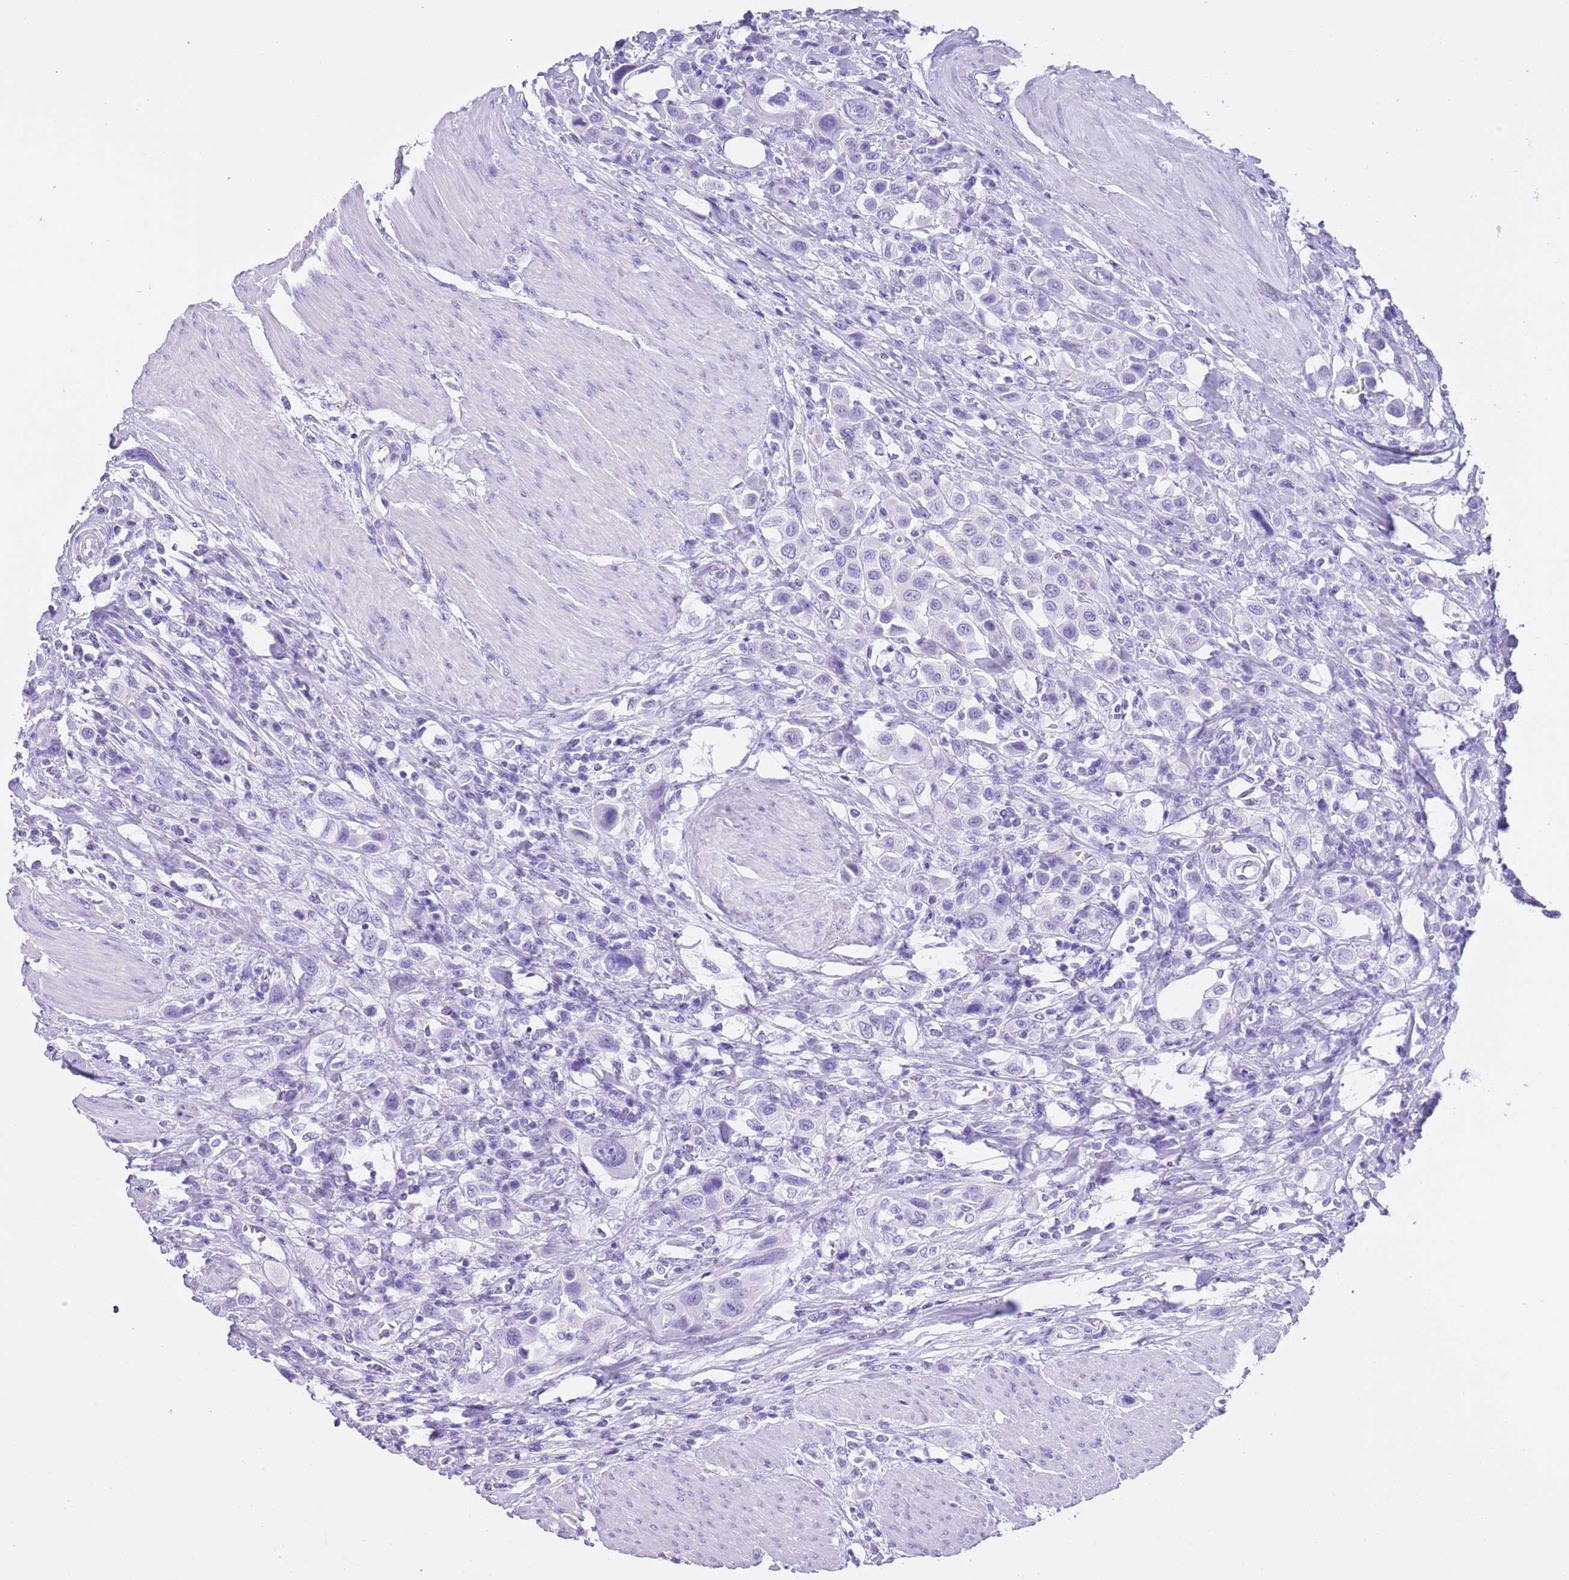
{"staining": {"intensity": "negative", "quantity": "none", "location": "none"}, "tissue": "urothelial cancer", "cell_type": "Tumor cells", "image_type": "cancer", "snomed": [{"axis": "morphology", "description": "Urothelial carcinoma, High grade"}, {"axis": "topography", "description": "Urinary bladder"}], "caption": "High magnification brightfield microscopy of urothelial cancer stained with DAB (brown) and counterstained with hematoxylin (blue): tumor cells show no significant positivity.", "gene": "TMEM185B", "patient": {"sex": "male", "age": 50}}